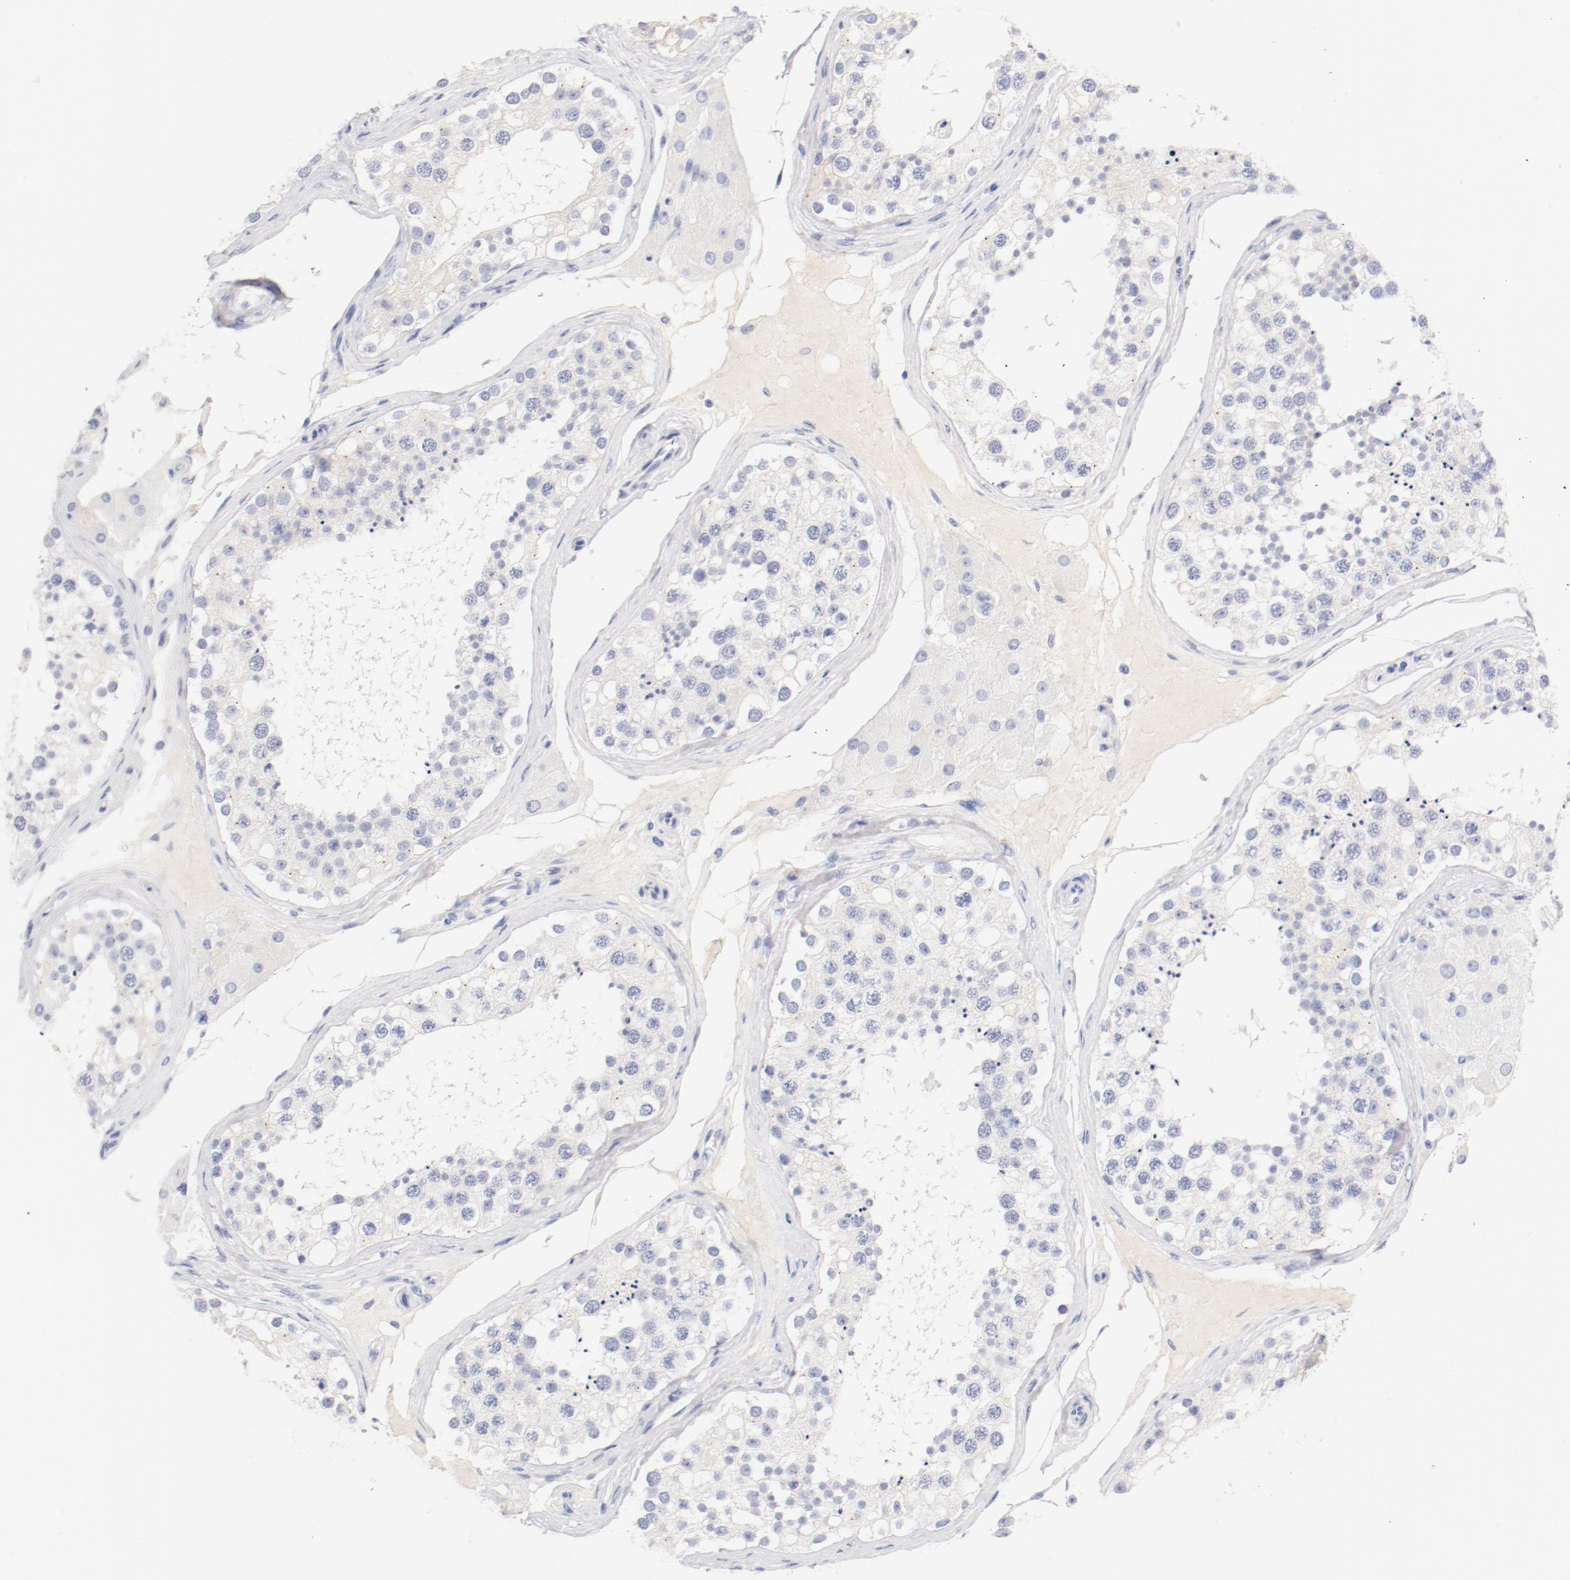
{"staining": {"intensity": "weak", "quantity": "<25%", "location": "cytoplasmic/membranous"}, "tissue": "testis", "cell_type": "Cells in seminiferous ducts", "image_type": "normal", "snomed": [{"axis": "morphology", "description": "Normal tissue, NOS"}, {"axis": "topography", "description": "Testis"}], "caption": "The image exhibits no significant staining in cells in seminiferous ducts of testis. (Stains: DAB IHC with hematoxylin counter stain, Microscopy: brightfield microscopy at high magnification).", "gene": "HOMER1", "patient": {"sex": "male", "age": 68}}